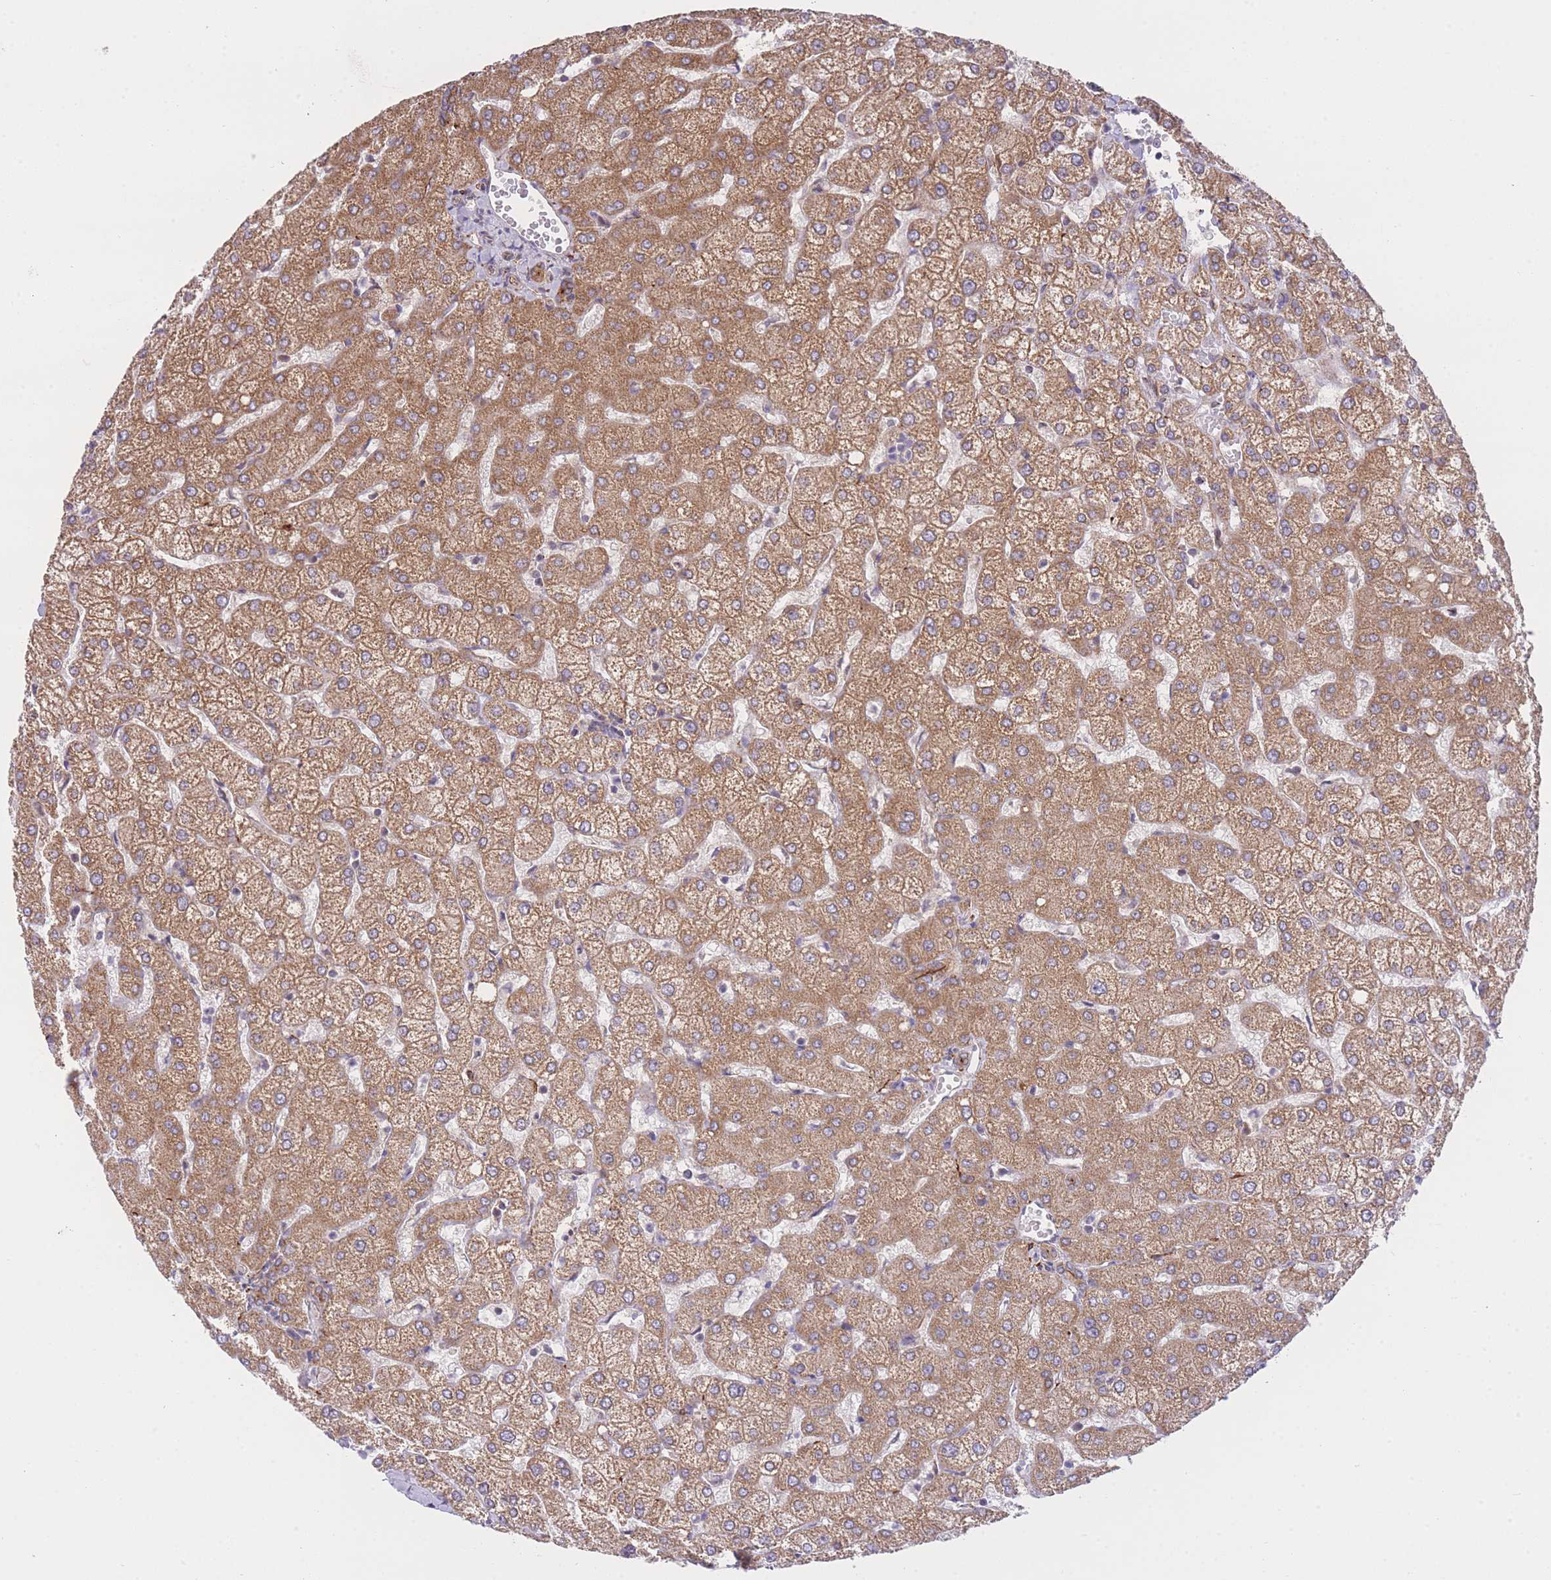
{"staining": {"intensity": "moderate", "quantity": "25%-75%", "location": "cytoplasmic/membranous"}, "tissue": "liver", "cell_type": "Cholangiocytes", "image_type": "normal", "snomed": [{"axis": "morphology", "description": "Normal tissue, NOS"}, {"axis": "topography", "description": "Liver"}], "caption": "Immunohistochemistry (DAB (3,3'-diaminobenzidine)) staining of benign human liver displays moderate cytoplasmic/membranous protein positivity in about 25%-75% of cholangiocytes.", "gene": "EXOSC8", "patient": {"sex": "female", "age": 54}}